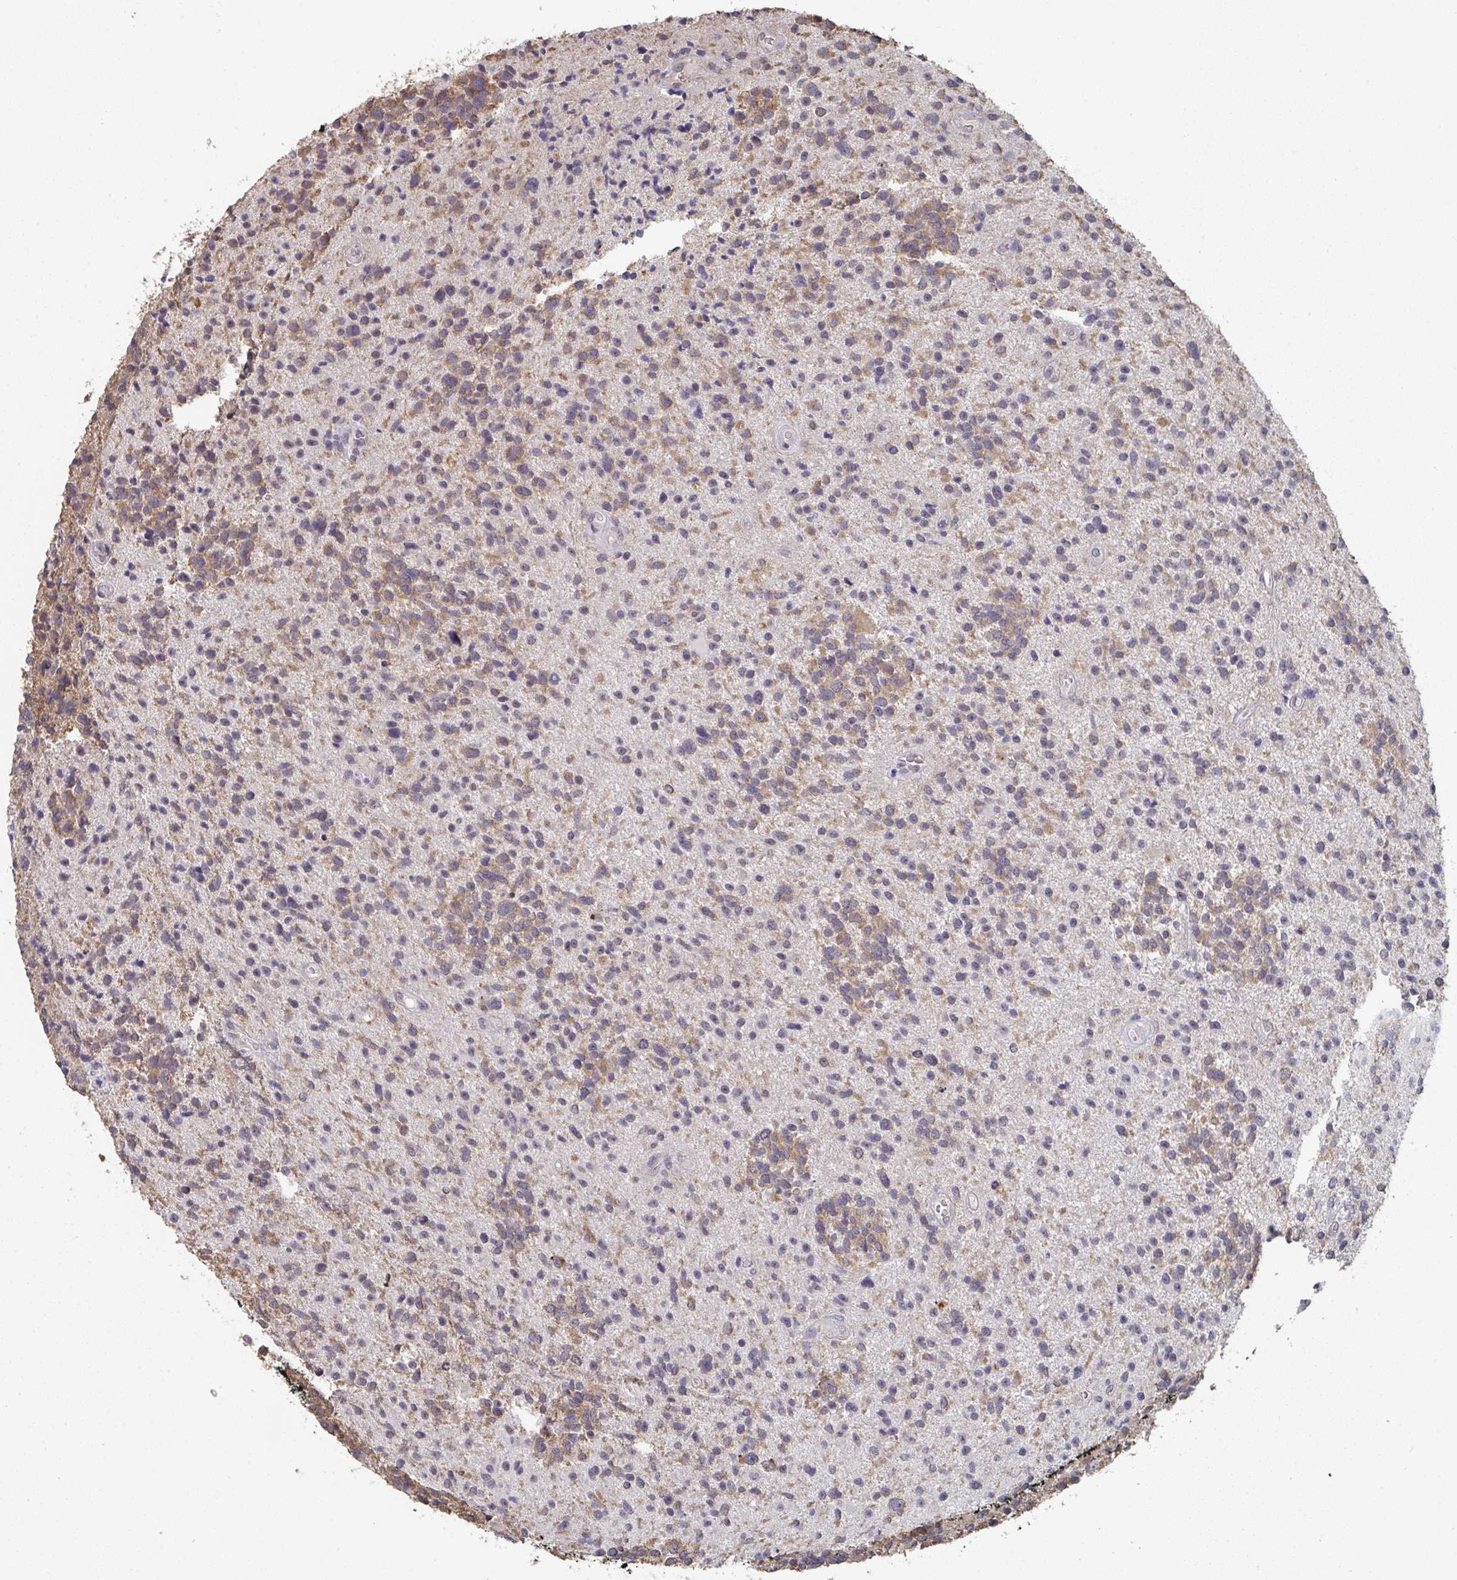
{"staining": {"intensity": "moderate", "quantity": ">75%", "location": "cytoplasmic/membranous"}, "tissue": "glioma", "cell_type": "Tumor cells", "image_type": "cancer", "snomed": [{"axis": "morphology", "description": "Glioma, malignant, High grade"}, {"axis": "topography", "description": "Brain"}], "caption": "Protein expression analysis of glioma demonstrates moderate cytoplasmic/membranous positivity in approximately >75% of tumor cells.", "gene": "LIX1", "patient": {"sex": "male", "age": 29}}